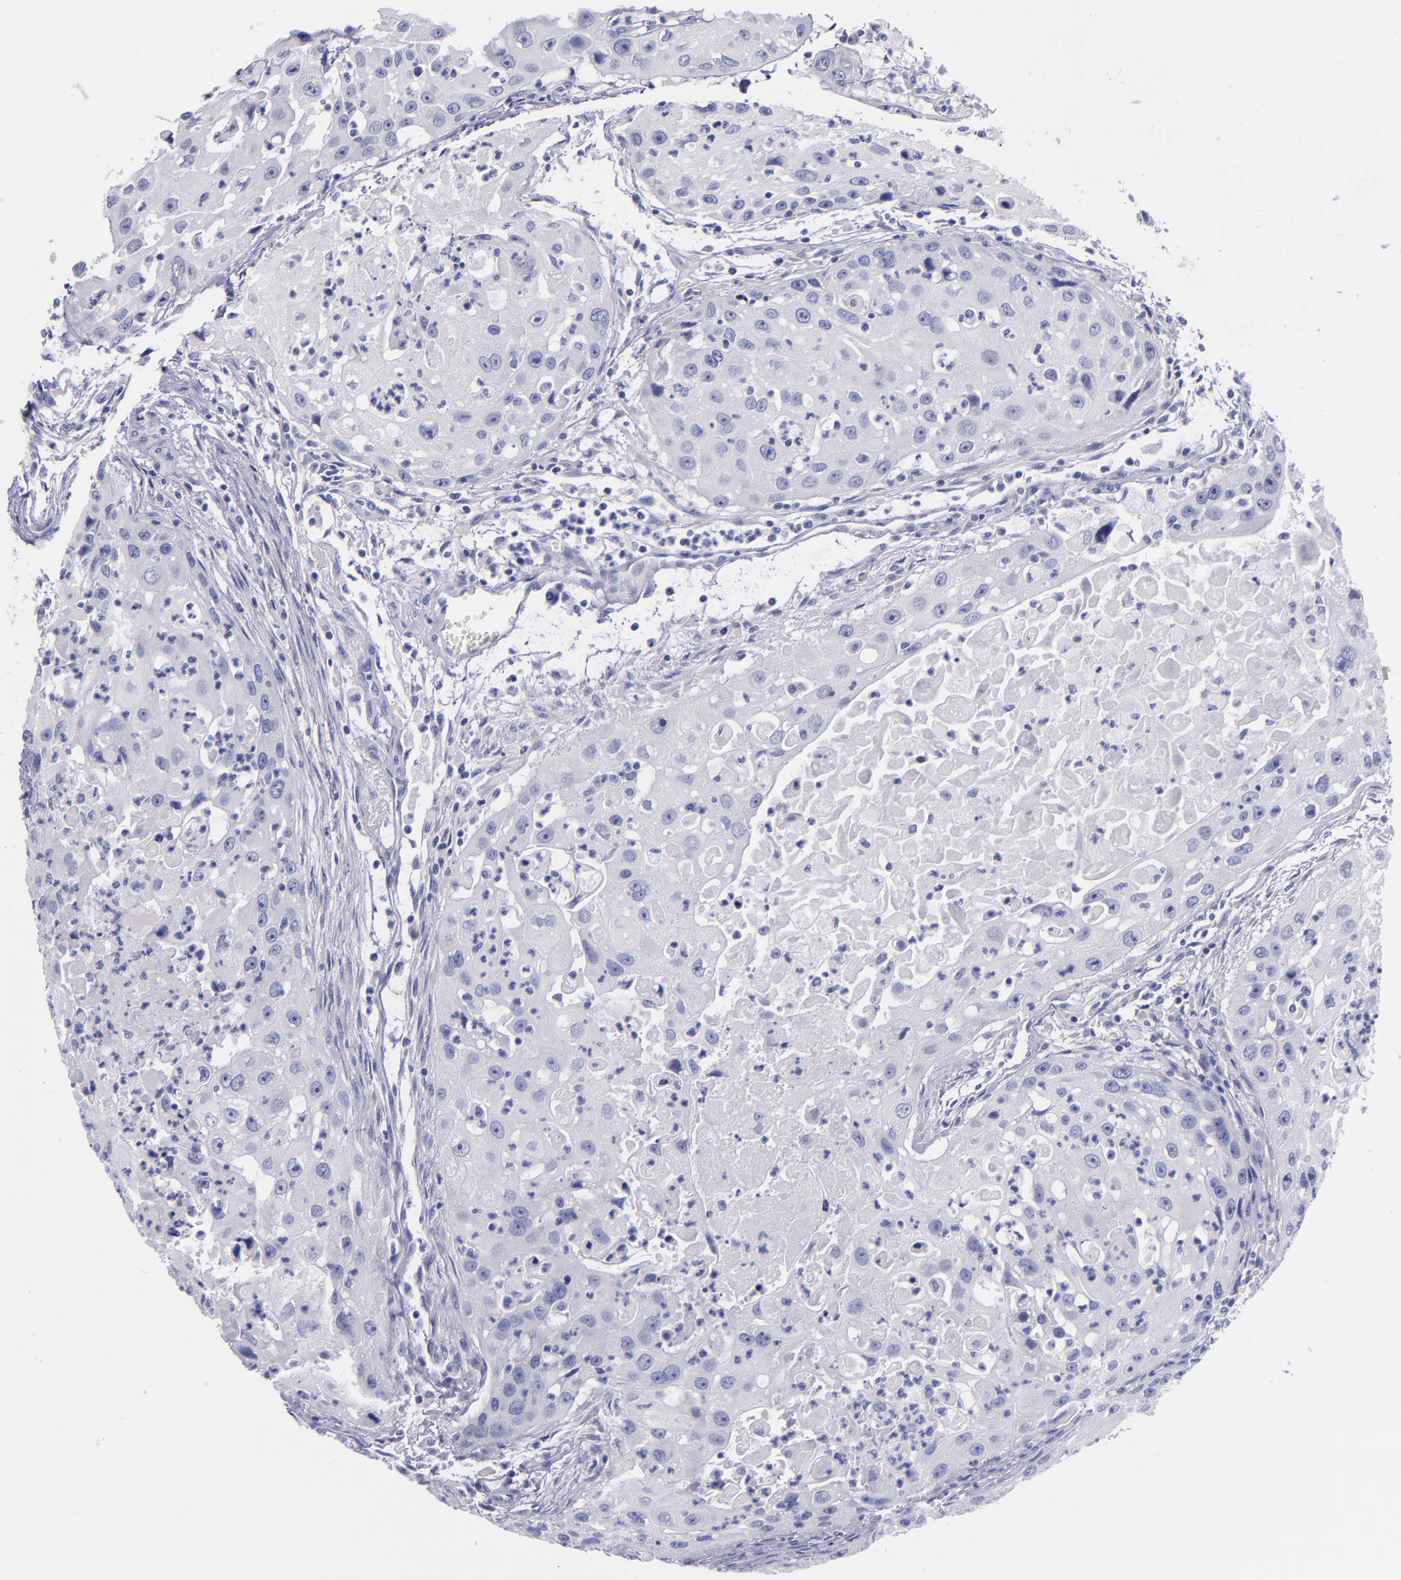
{"staining": {"intensity": "negative", "quantity": "none", "location": "none"}, "tissue": "head and neck cancer", "cell_type": "Tumor cells", "image_type": "cancer", "snomed": [{"axis": "morphology", "description": "Squamous cell carcinoma, NOS"}, {"axis": "topography", "description": "Head-Neck"}], "caption": "There is no significant positivity in tumor cells of head and neck cancer.", "gene": "SV2A", "patient": {"sex": "male", "age": 64}}